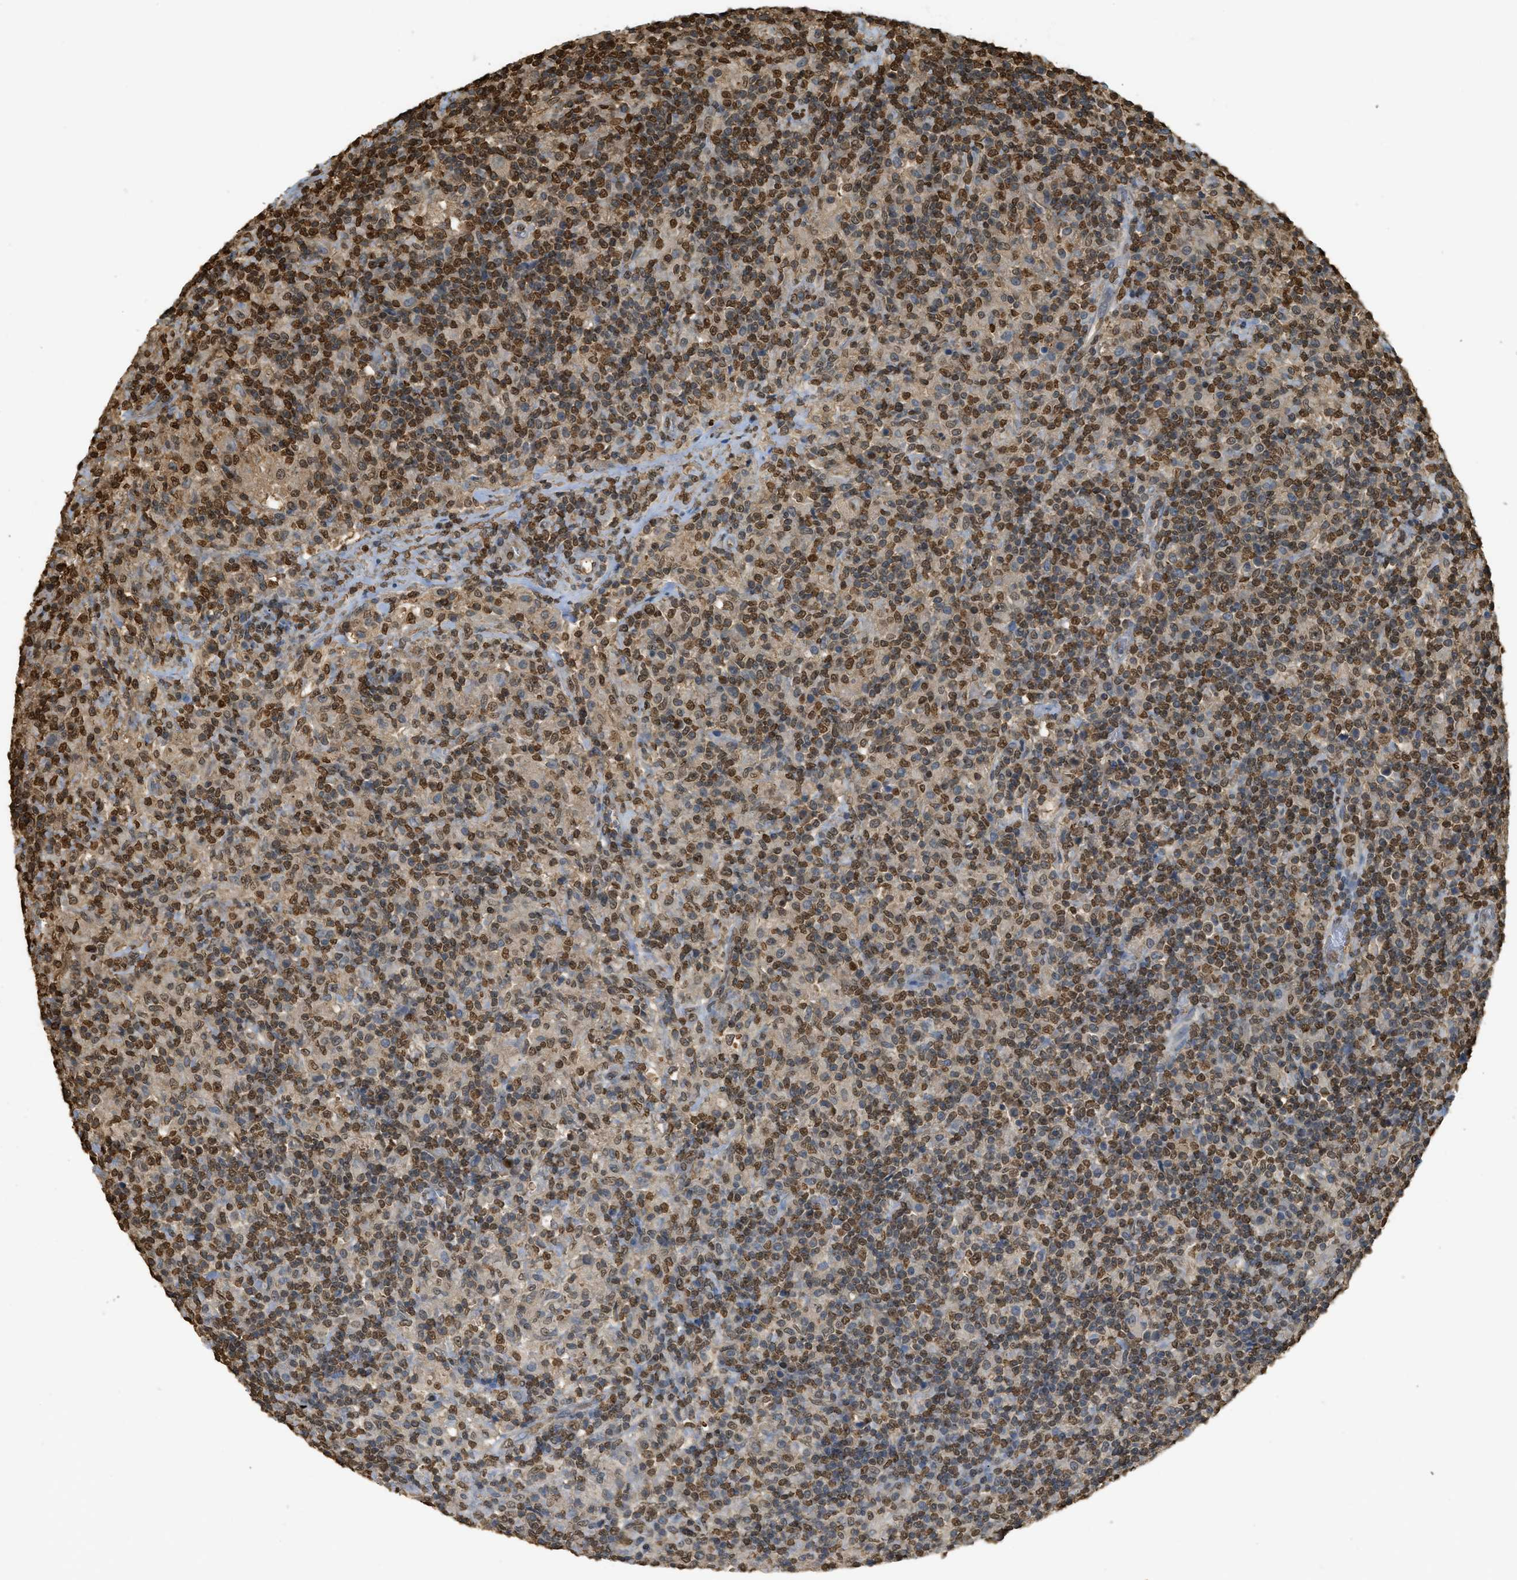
{"staining": {"intensity": "weak", "quantity": "<25%", "location": "cytoplasmic/membranous"}, "tissue": "lymphoma", "cell_type": "Tumor cells", "image_type": "cancer", "snomed": [{"axis": "morphology", "description": "Hodgkin's disease, NOS"}, {"axis": "topography", "description": "Lymph node"}], "caption": "Human Hodgkin's disease stained for a protein using immunohistochemistry (IHC) demonstrates no positivity in tumor cells.", "gene": "NR5A2", "patient": {"sex": "male", "age": 70}}